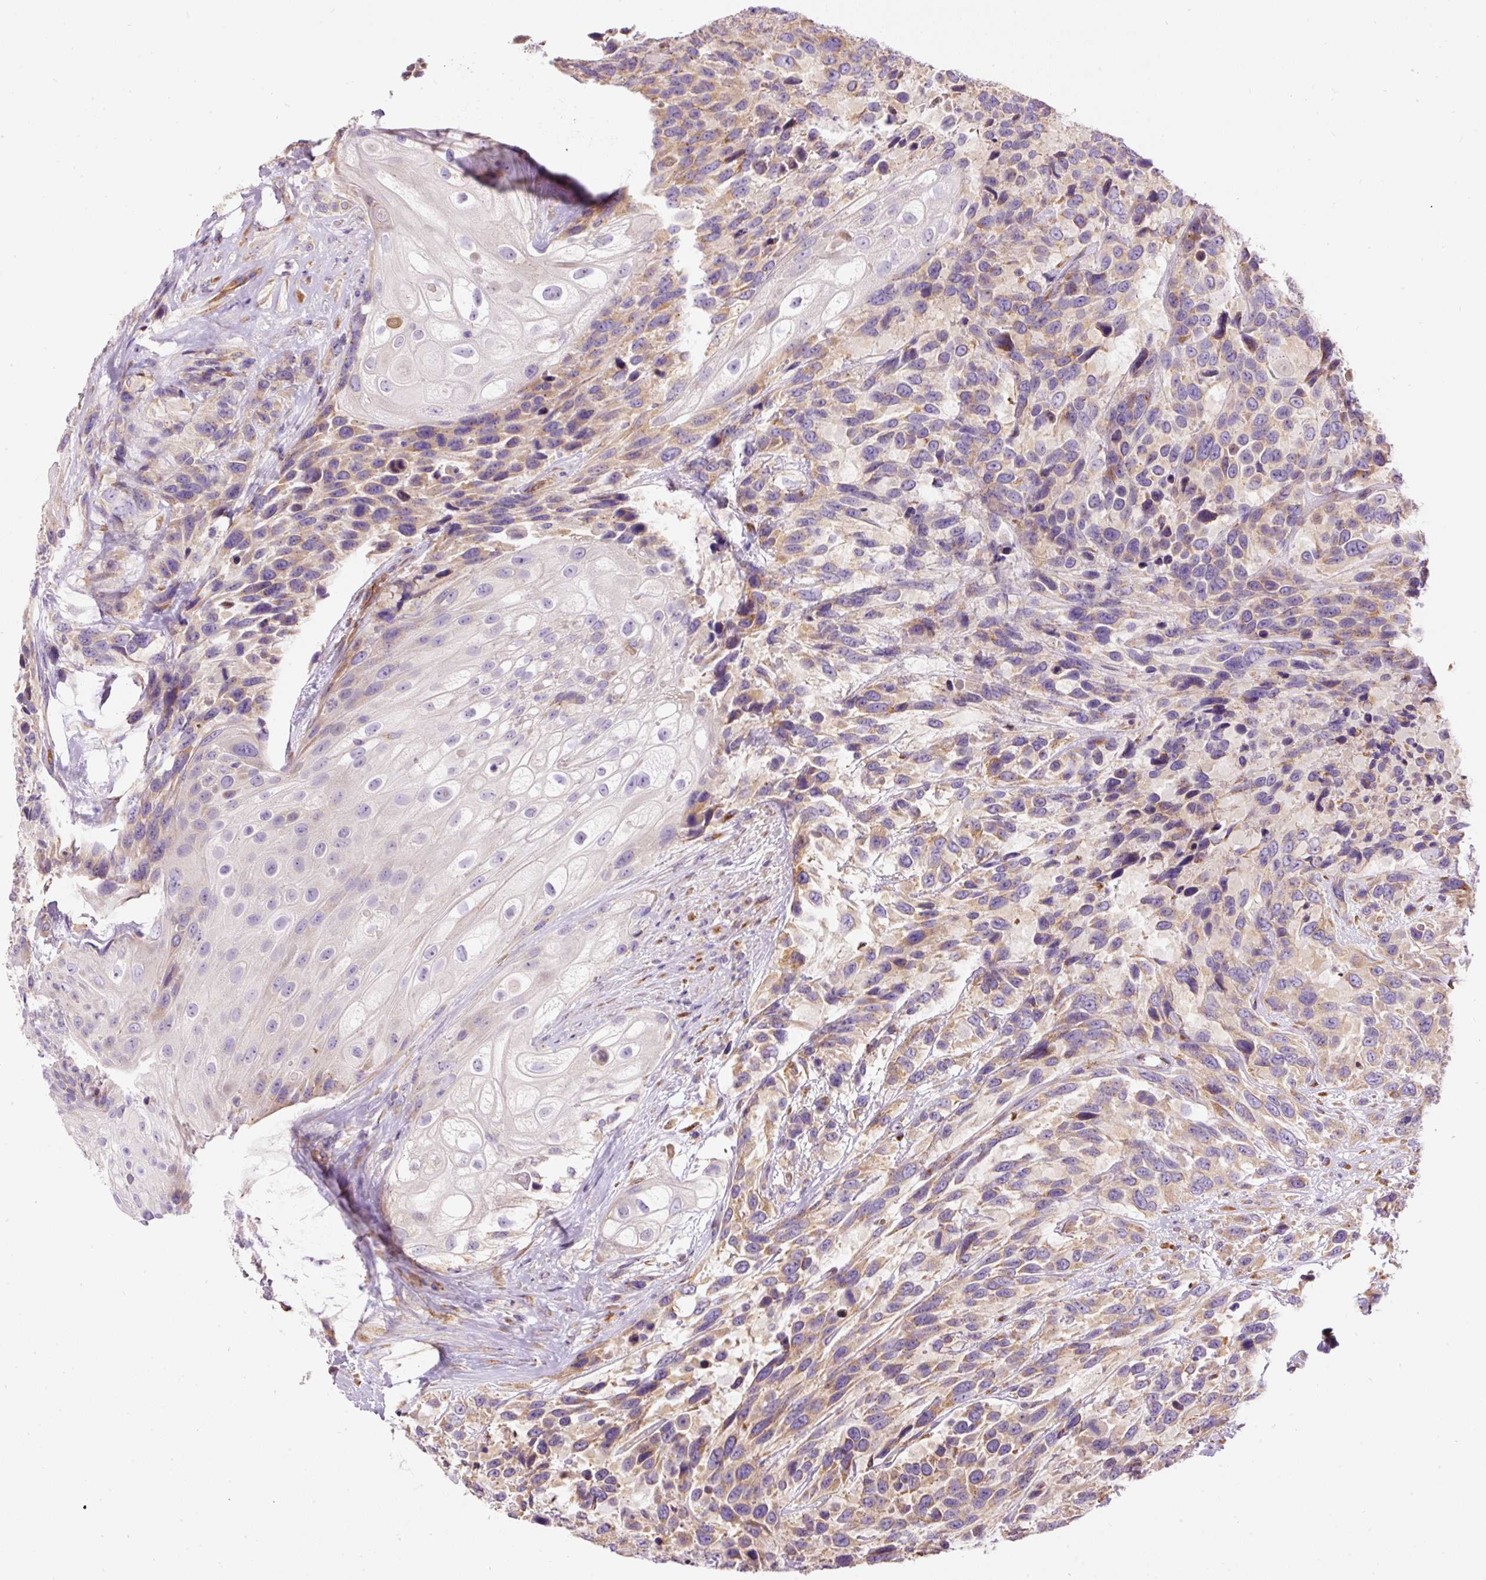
{"staining": {"intensity": "moderate", "quantity": ">75%", "location": "cytoplasmic/membranous"}, "tissue": "urothelial cancer", "cell_type": "Tumor cells", "image_type": "cancer", "snomed": [{"axis": "morphology", "description": "Urothelial carcinoma, High grade"}, {"axis": "topography", "description": "Urinary bladder"}], "caption": "Protein staining of high-grade urothelial carcinoma tissue displays moderate cytoplasmic/membranous positivity in approximately >75% of tumor cells.", "gene": "PRRC2A", "patient": {"sex": "female", "age": 70}}